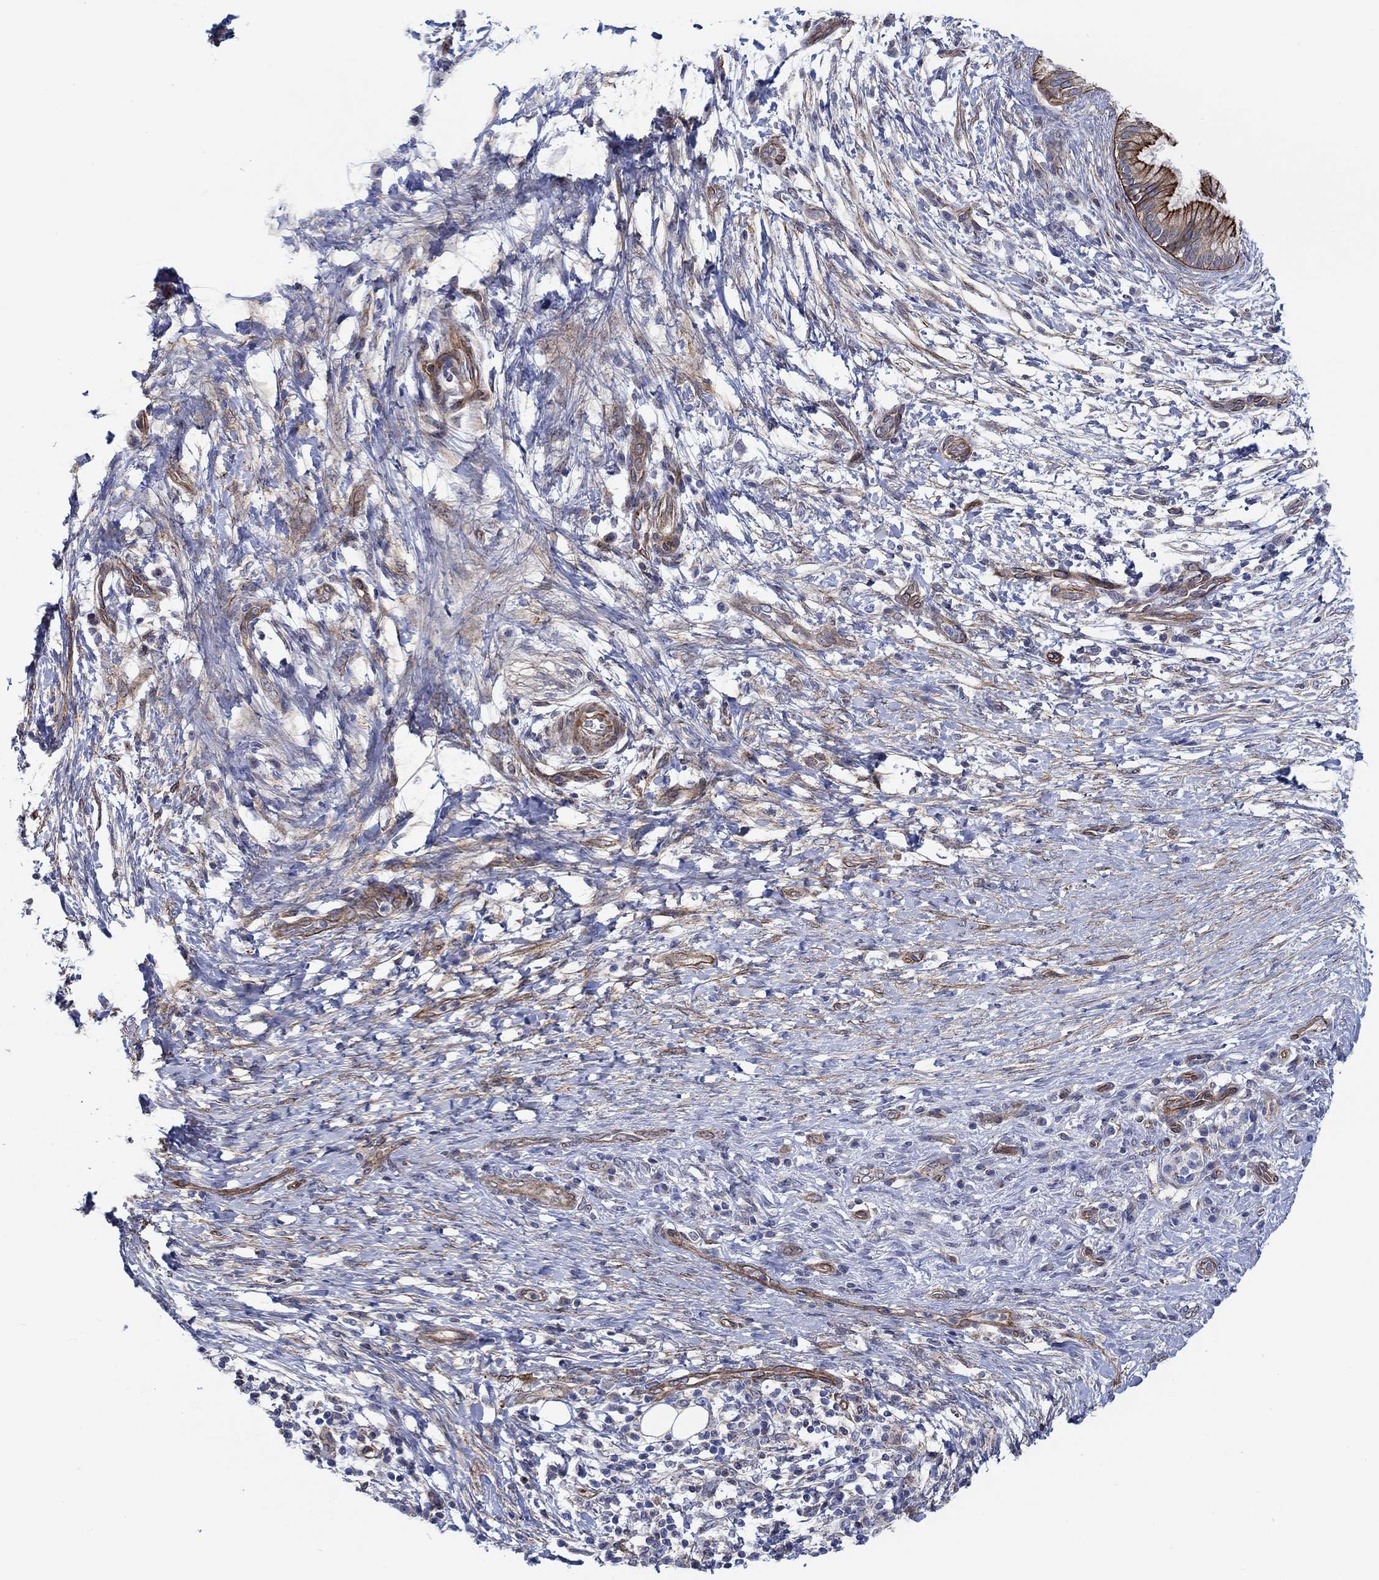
{"staining": {"intensity": "strong", "quantity": "25%-75%", "location": "cytoplasmic/membranous"}, "tissue": "pancreatic cancer", "cell_type": "Tumor cells", "image_type": "cancer", "snomed": [{"axis": "morphology", "description": "Adenocarcinoma, NOS"}, {"axis": "topography", "description": "Pancreas"}], "caption": "About 25%-75% of tumor cells in human pancreatic adenocarcinoma exhibit strong cytoplasmic/membranous protein expression as visualized by brown immunohistochemical staining.", "gene": "FMN1", "patient": {"sex": "female", "age": 72}}